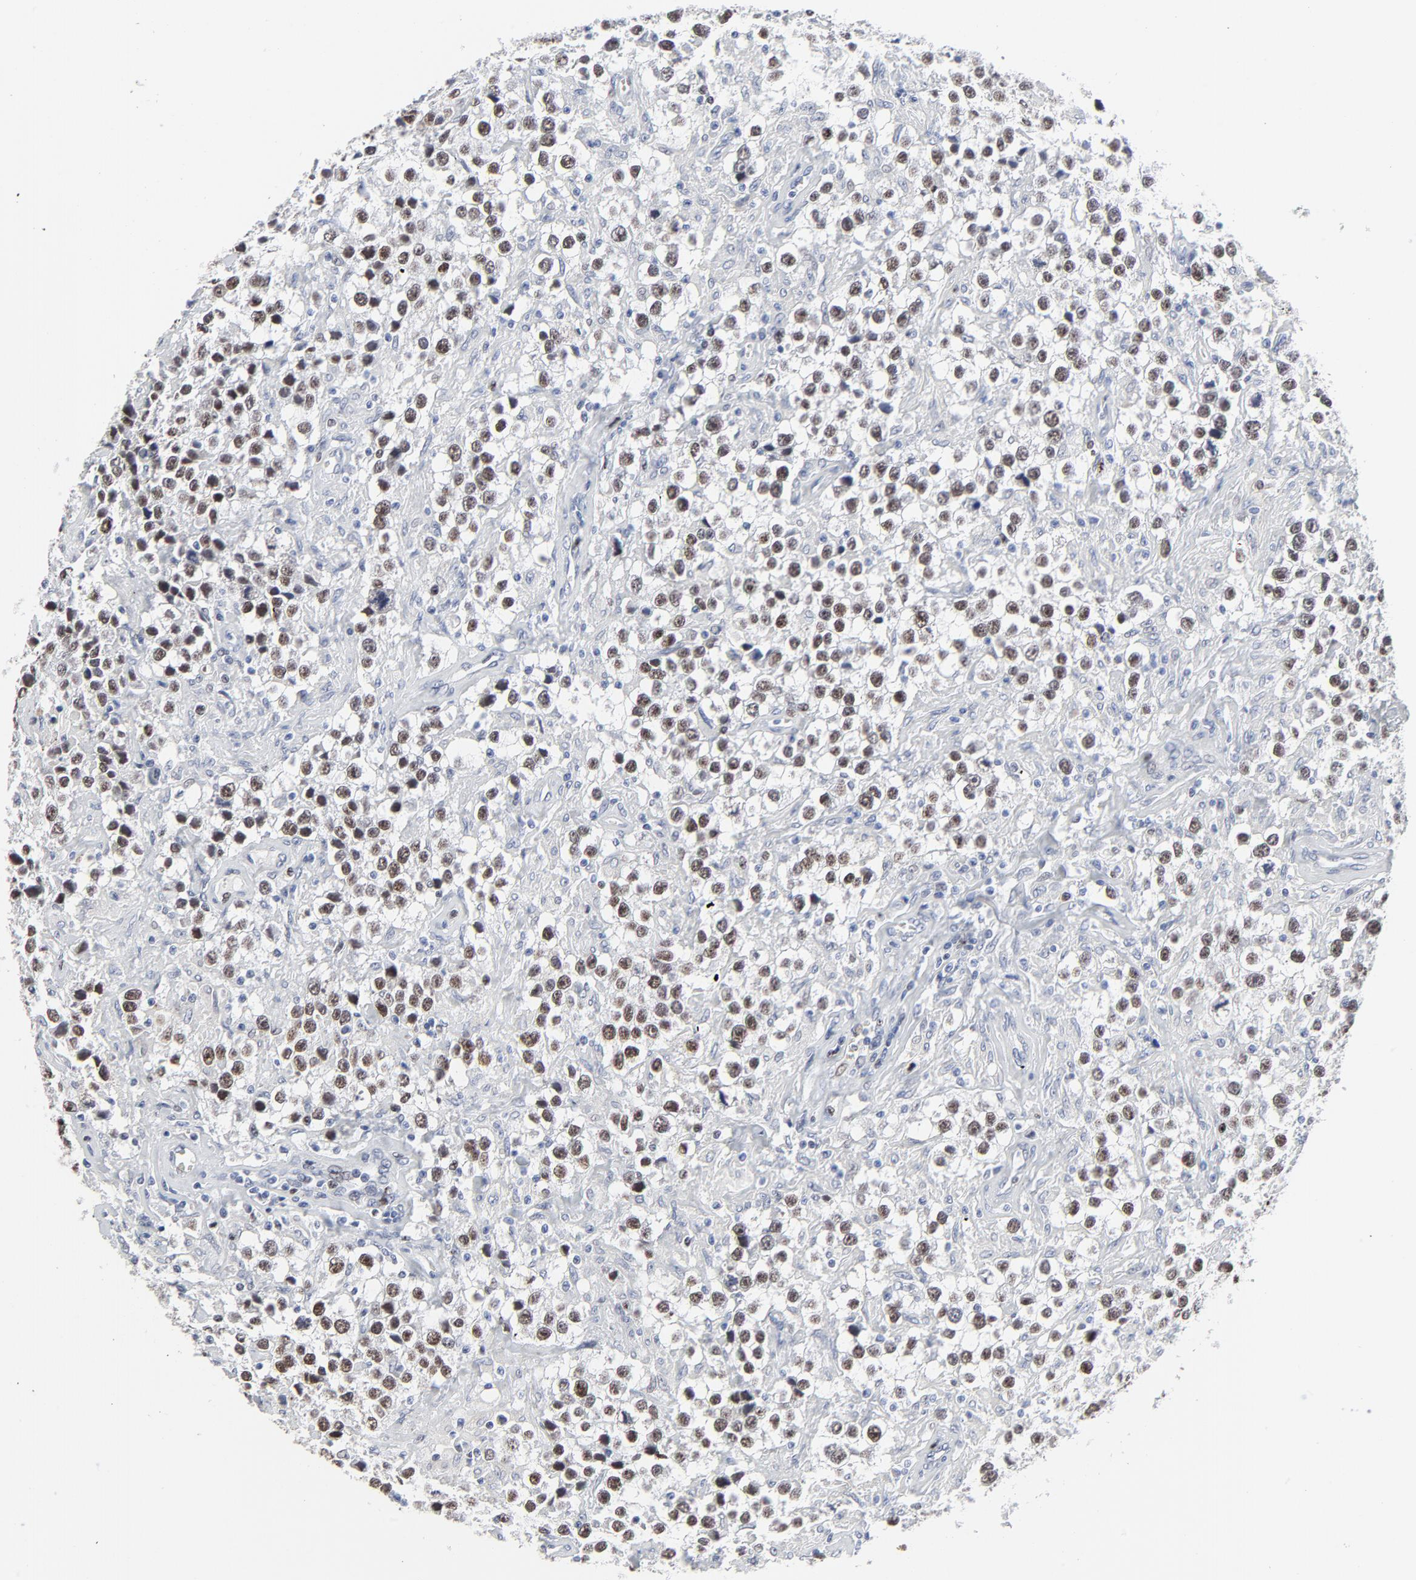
{"staining": {"intensity": "moderate", "quantity": ">75%", "location": "nuclear"}, "tissue": "testis cancer", "cell_type": "Tumor cells", "image_type": "cancer", "snomed": [{"axis": "morphology", "description": "Seminoma, NOS"}, {"axis": "topography", "description": "Testis"}], "caption": "Seminoma (testis) tissue shows moderate nuclear staining in approximately >75% of tumor cells, visualized by immunohistochemistry.", "gene": "ZNF589", "patient": {"sex": "male", "age": 43}}